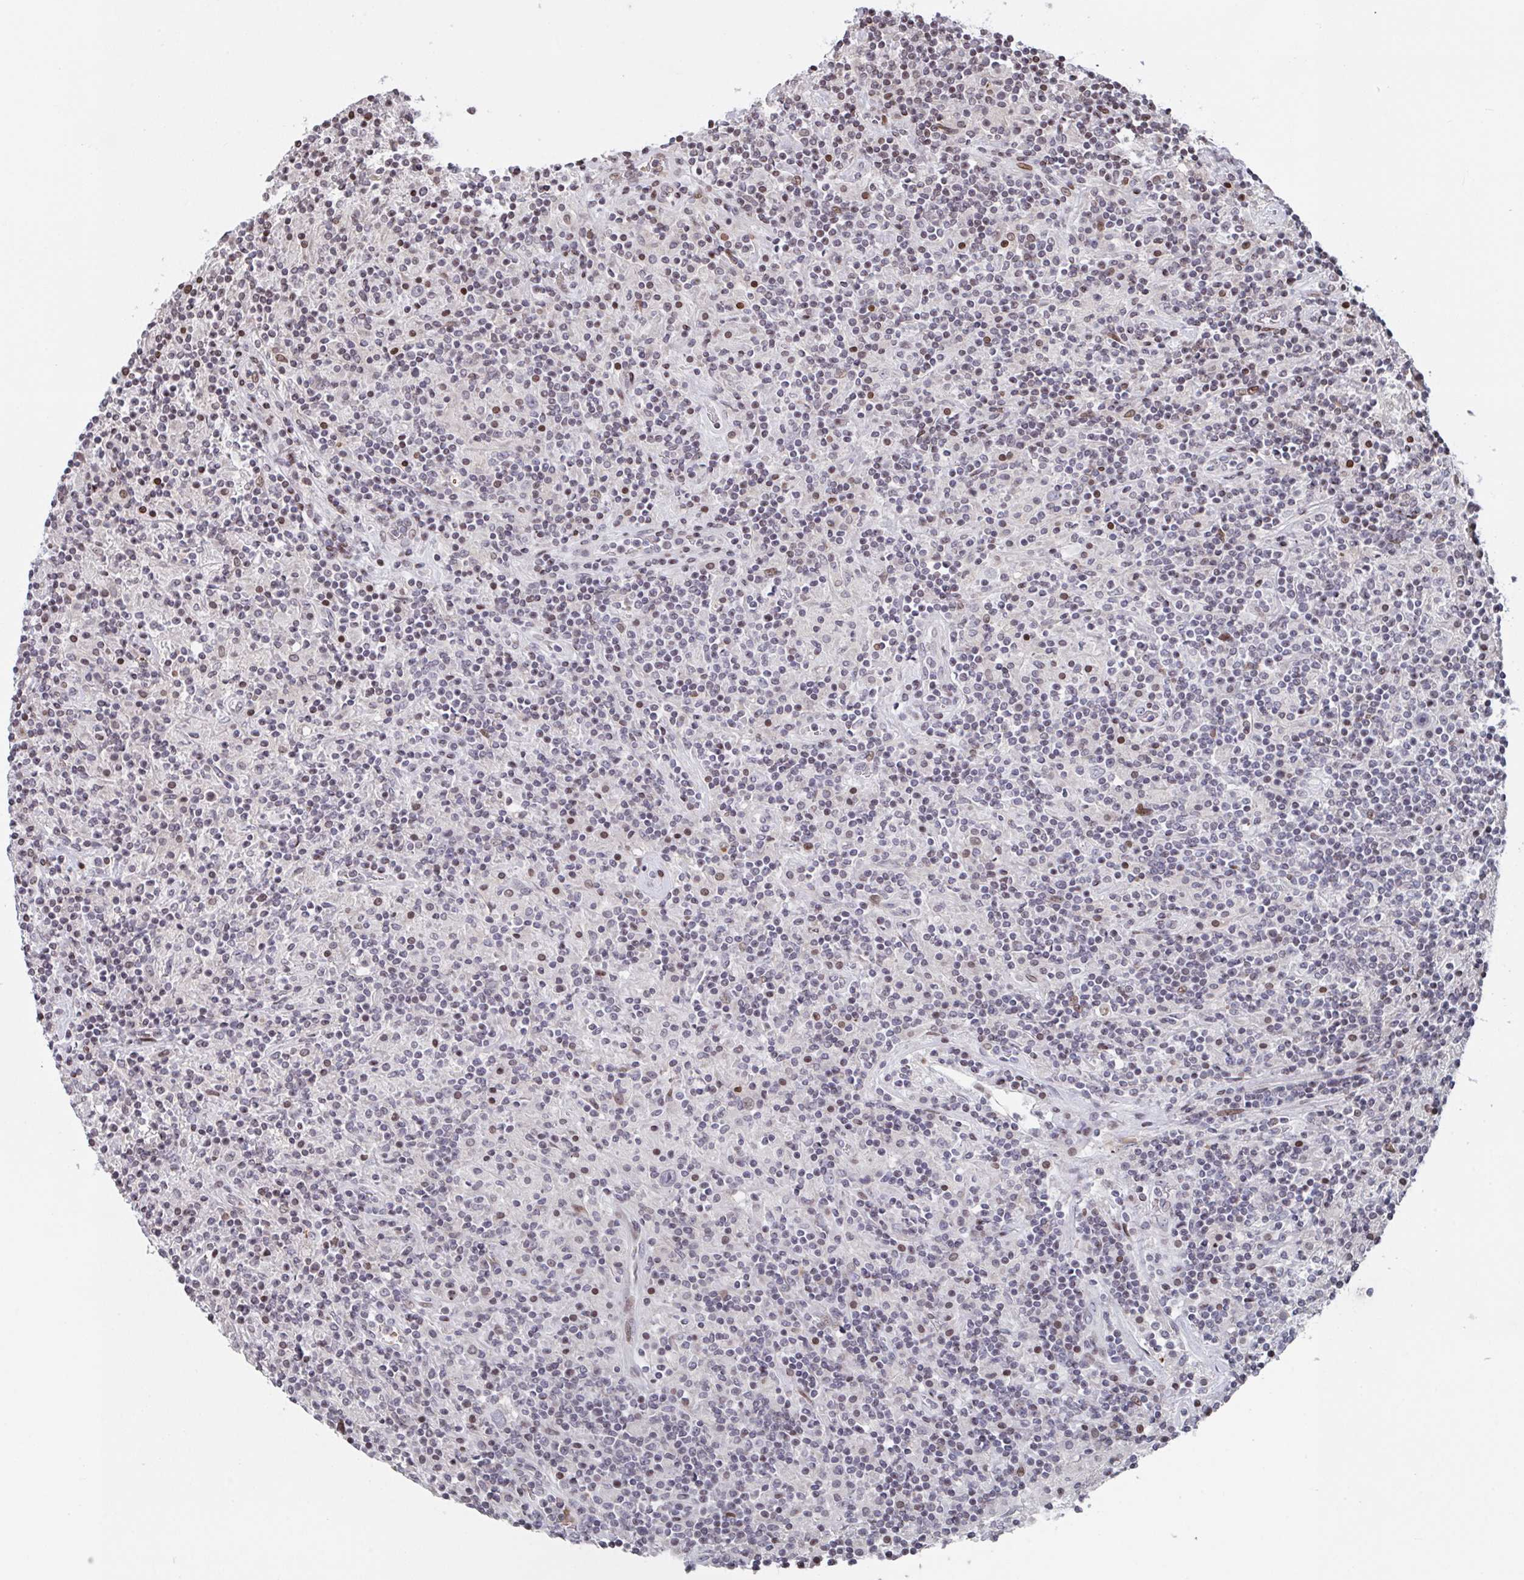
{"staining": {"intensity": "negative", "quantity": "none", "location": "none"}, "tissue": "lymphoma", "cell_type": "Tumor cells", "image_type": "cancer", "snomed": [{"axis": "morphology", "description": "Hodgkin's disease, NOS"}, {"axis": "topography", "description": "Lymph node"}], "caption": "This is an immunohistochemistry (IHC) image of human Hodgkin's disease. There is no positivity in tumor cells.", "gene": "PCDHB8", "patient": {"sex": "male", "age": 70}}